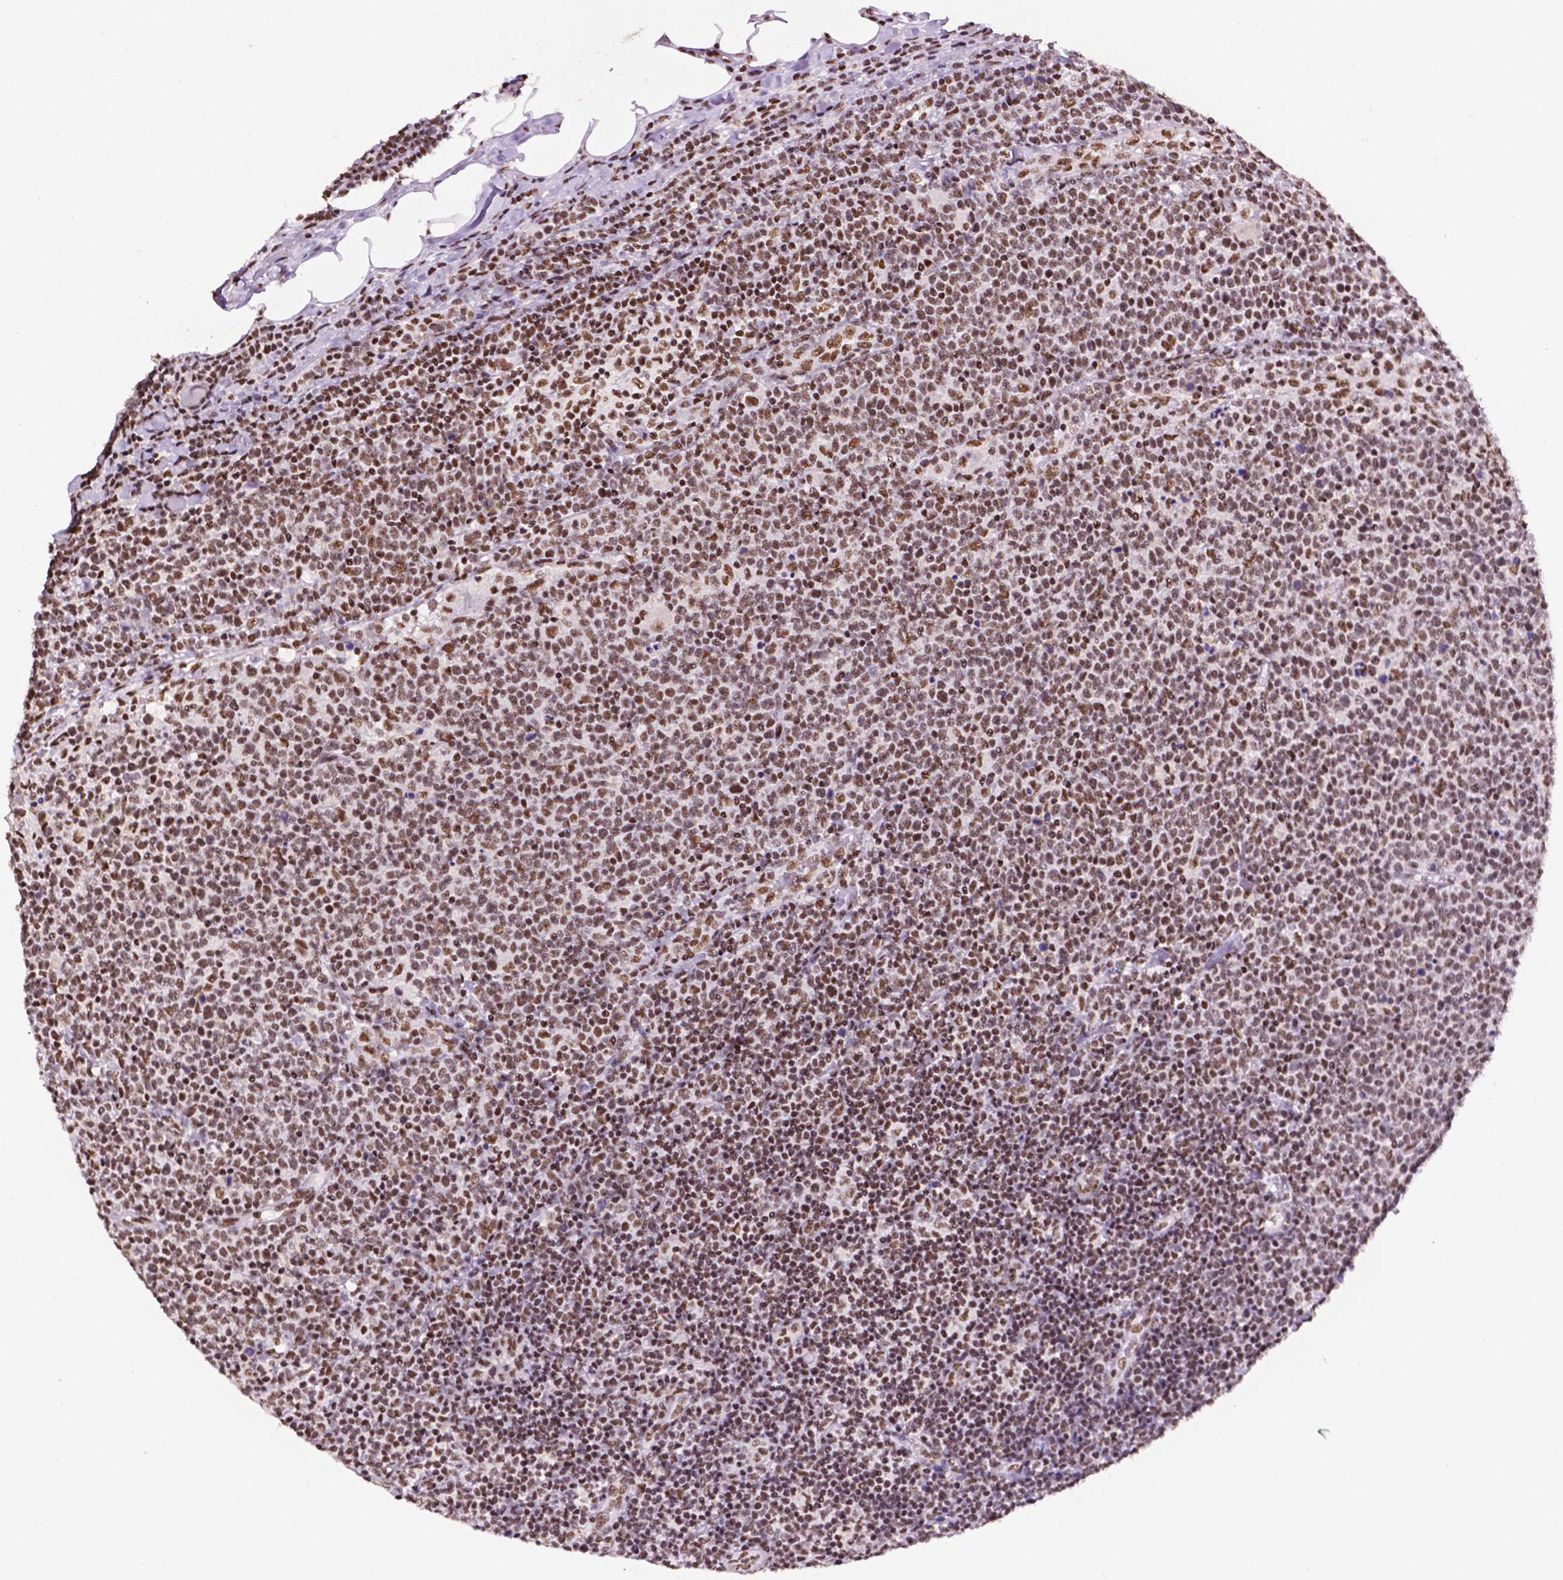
{"staining": {"intensity": "moderate", "quantity": ">75%", "location": "nuclear"}, "tissue": "lymphoma", "cell_type": "Tumor cells", "image_type": "cancer", "snomed": [{"axis": "morphology", "description": "Malignant lymphoma, non-Hodgkin's type, High grade"}, {"axis": "topography", "description": "Lymph node"}], "caption": "Lymphoma tissue shows moderate nuclear expression in approximately >75% of tumor cells, visualized by immunohistochemistry.", "gene": "CCAR2", "patient": {"sex": "male", "age": 61}}